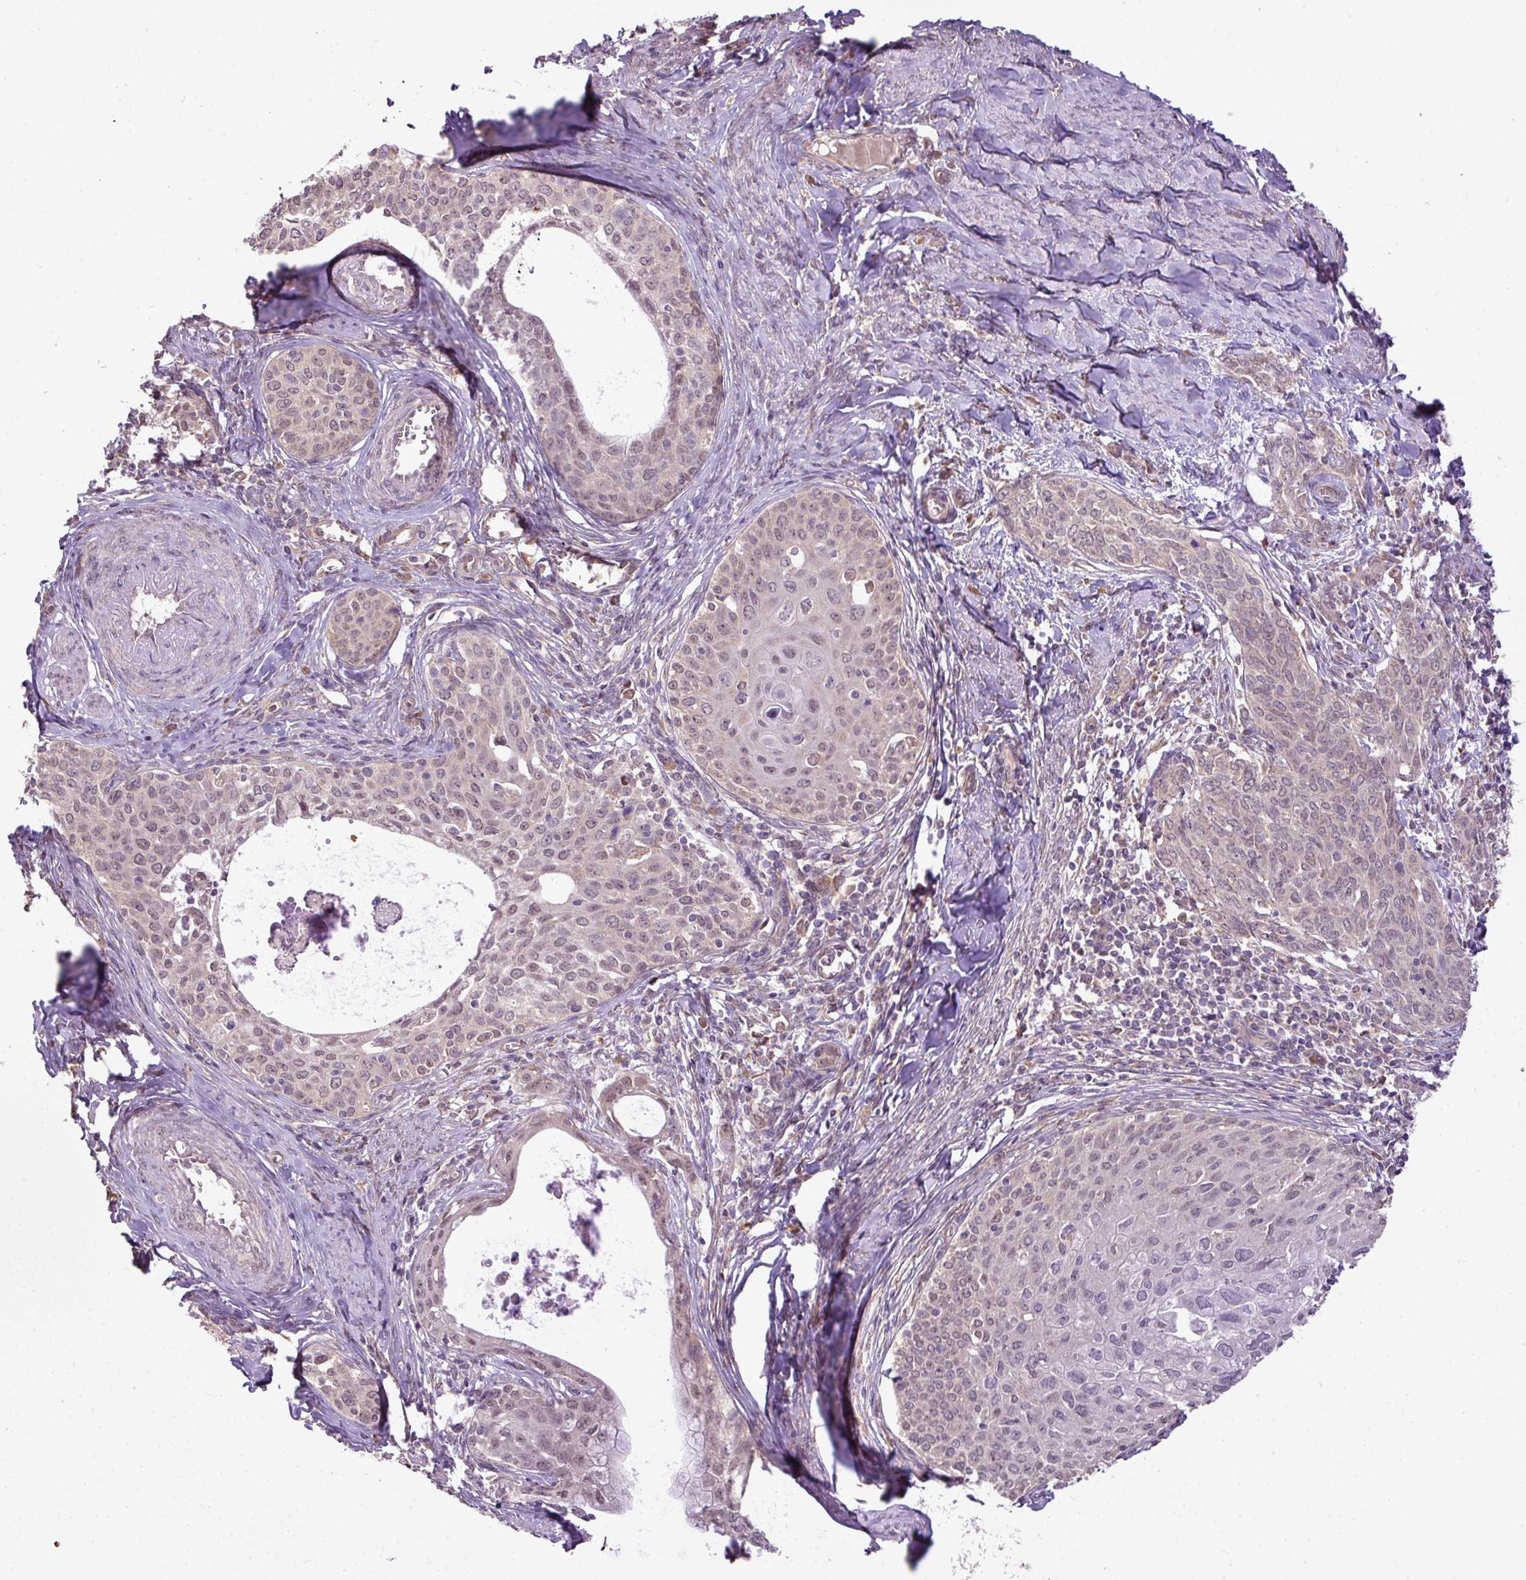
{"staining": {"intensity": "weak", "quantity": "<25%", "location": "nuclear"}, "tissue": "cervical cancer", "cell_type": "Tumor cells", "image_type": "cancer", "snomed": [{"axis": "morphology", "description": "Squamous cell carcinoma, NOS"}, {"axis": "morphology", "description": "Adenocarcinoma, NOS"}, {"axis": "topography", "description": "Cervix"}], "caption": "A micrograph of cervical cancer stained for a protein reveals no brown staining in tumor cells. (DAB (3,3'-diaminobenzidine) immunohistochemistry with hematoxylin counter stain).", "gene": "DNAAF4", "patient": {"sex": "female", "age": 52}}